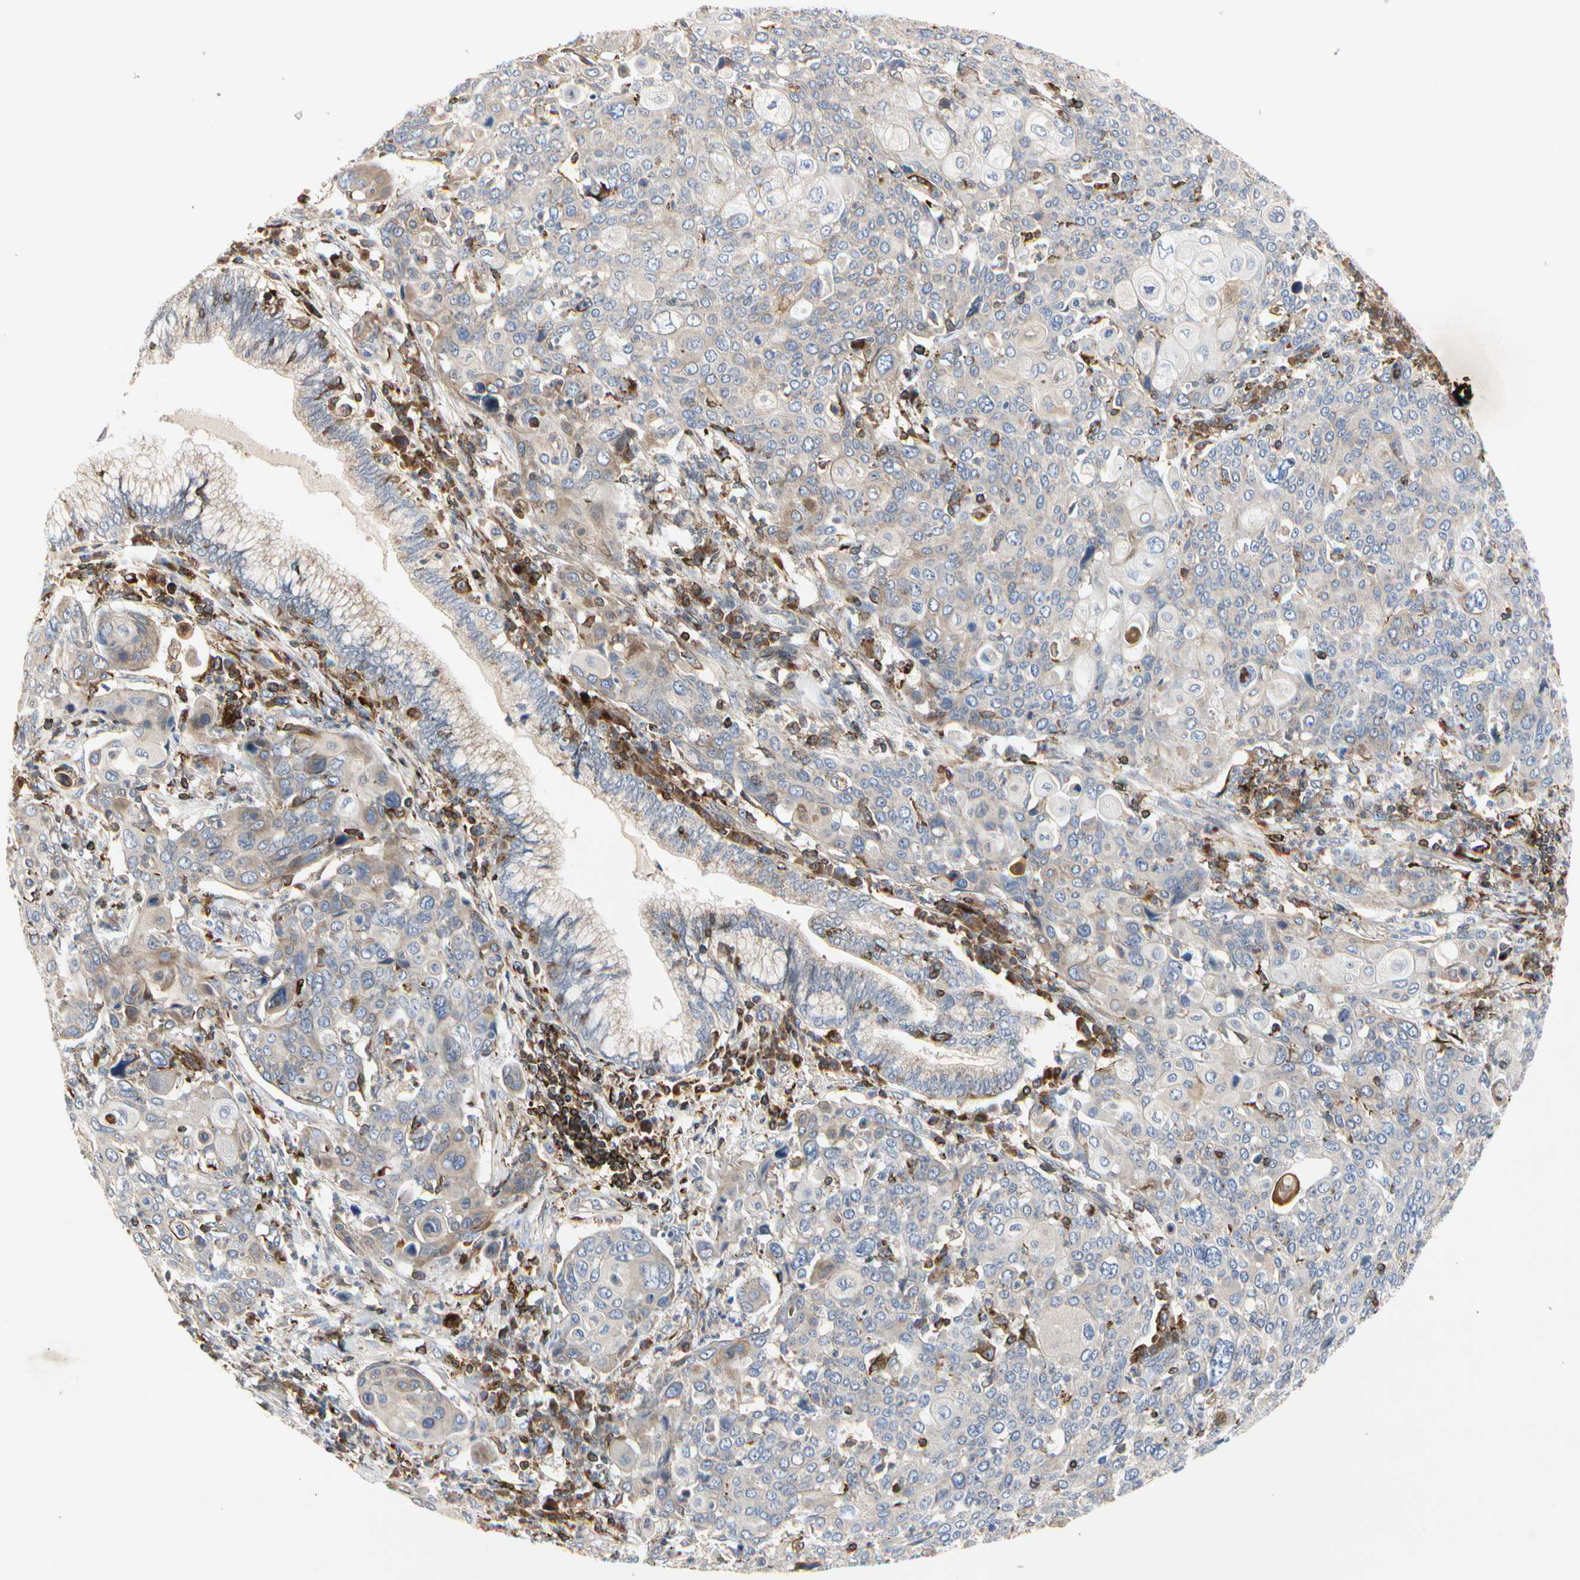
{"staining": {"intensity": "weak", "quantity": "25%-75%", "location": "cytoplasmic/membranous"}, "tissue": "cervical cancer", "cell_type": "Tumor cells", "image_type": "cancer", "snomed": [{"axis": "morphology", "description": "Squamous cell carcinoma, NOS"}, {"axis": "topography", "description": "Cervix"}], "caption": "This is an image of immunohistochemistry staining of cervical cancer (squamous cell carcinoma), which shows weak expression in the cytoplasmic/membranous of tumor cells.", "gene": "NAPG", "patient": {"sex": "female", "age": 40}}